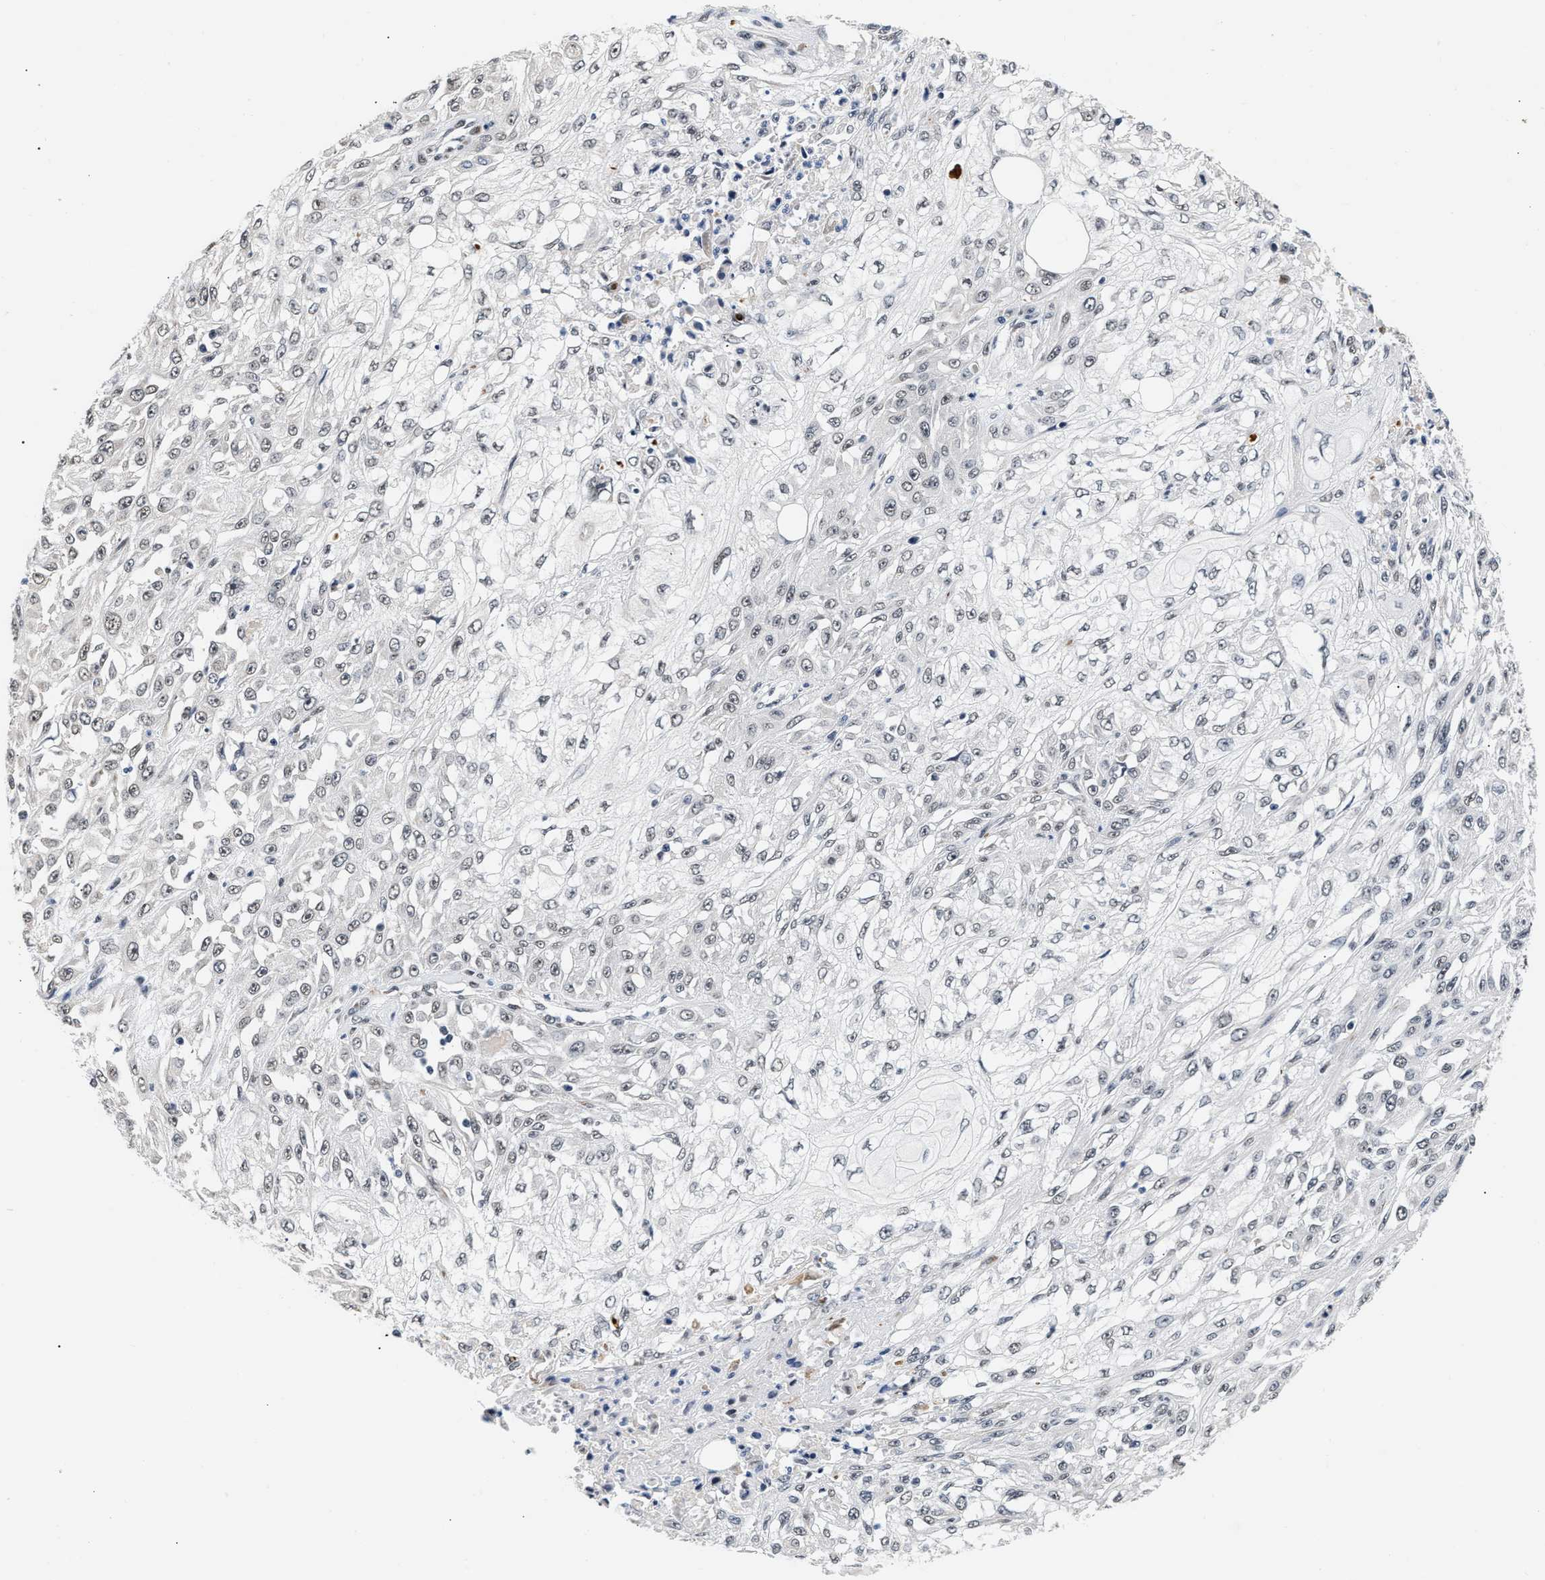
{"staining": {"intensity": "weak", "quantity": "<25%", "location": "nuclear"}, "tissue": "skin cancer", "cell_type": "Tumor cells", "image_type": "cancer", "snomed": [{"axis": "morphology", "description": "Squamous cell carcinoma, NOS"}, {"axis": "morphology", "description": "Squamous cell carcinoma, metastatic, NOS"}, {"axis": "topography", "description": "Skin"}, {"axis": "topography", "description": "Lymph node"}], "caption": "This is an IHC photomicrograph of squamous cell carcinoma (skin). There is no staining in tumor cells.", "gene": "THOC1", "patient": {"sex": "male", "age": 75}}